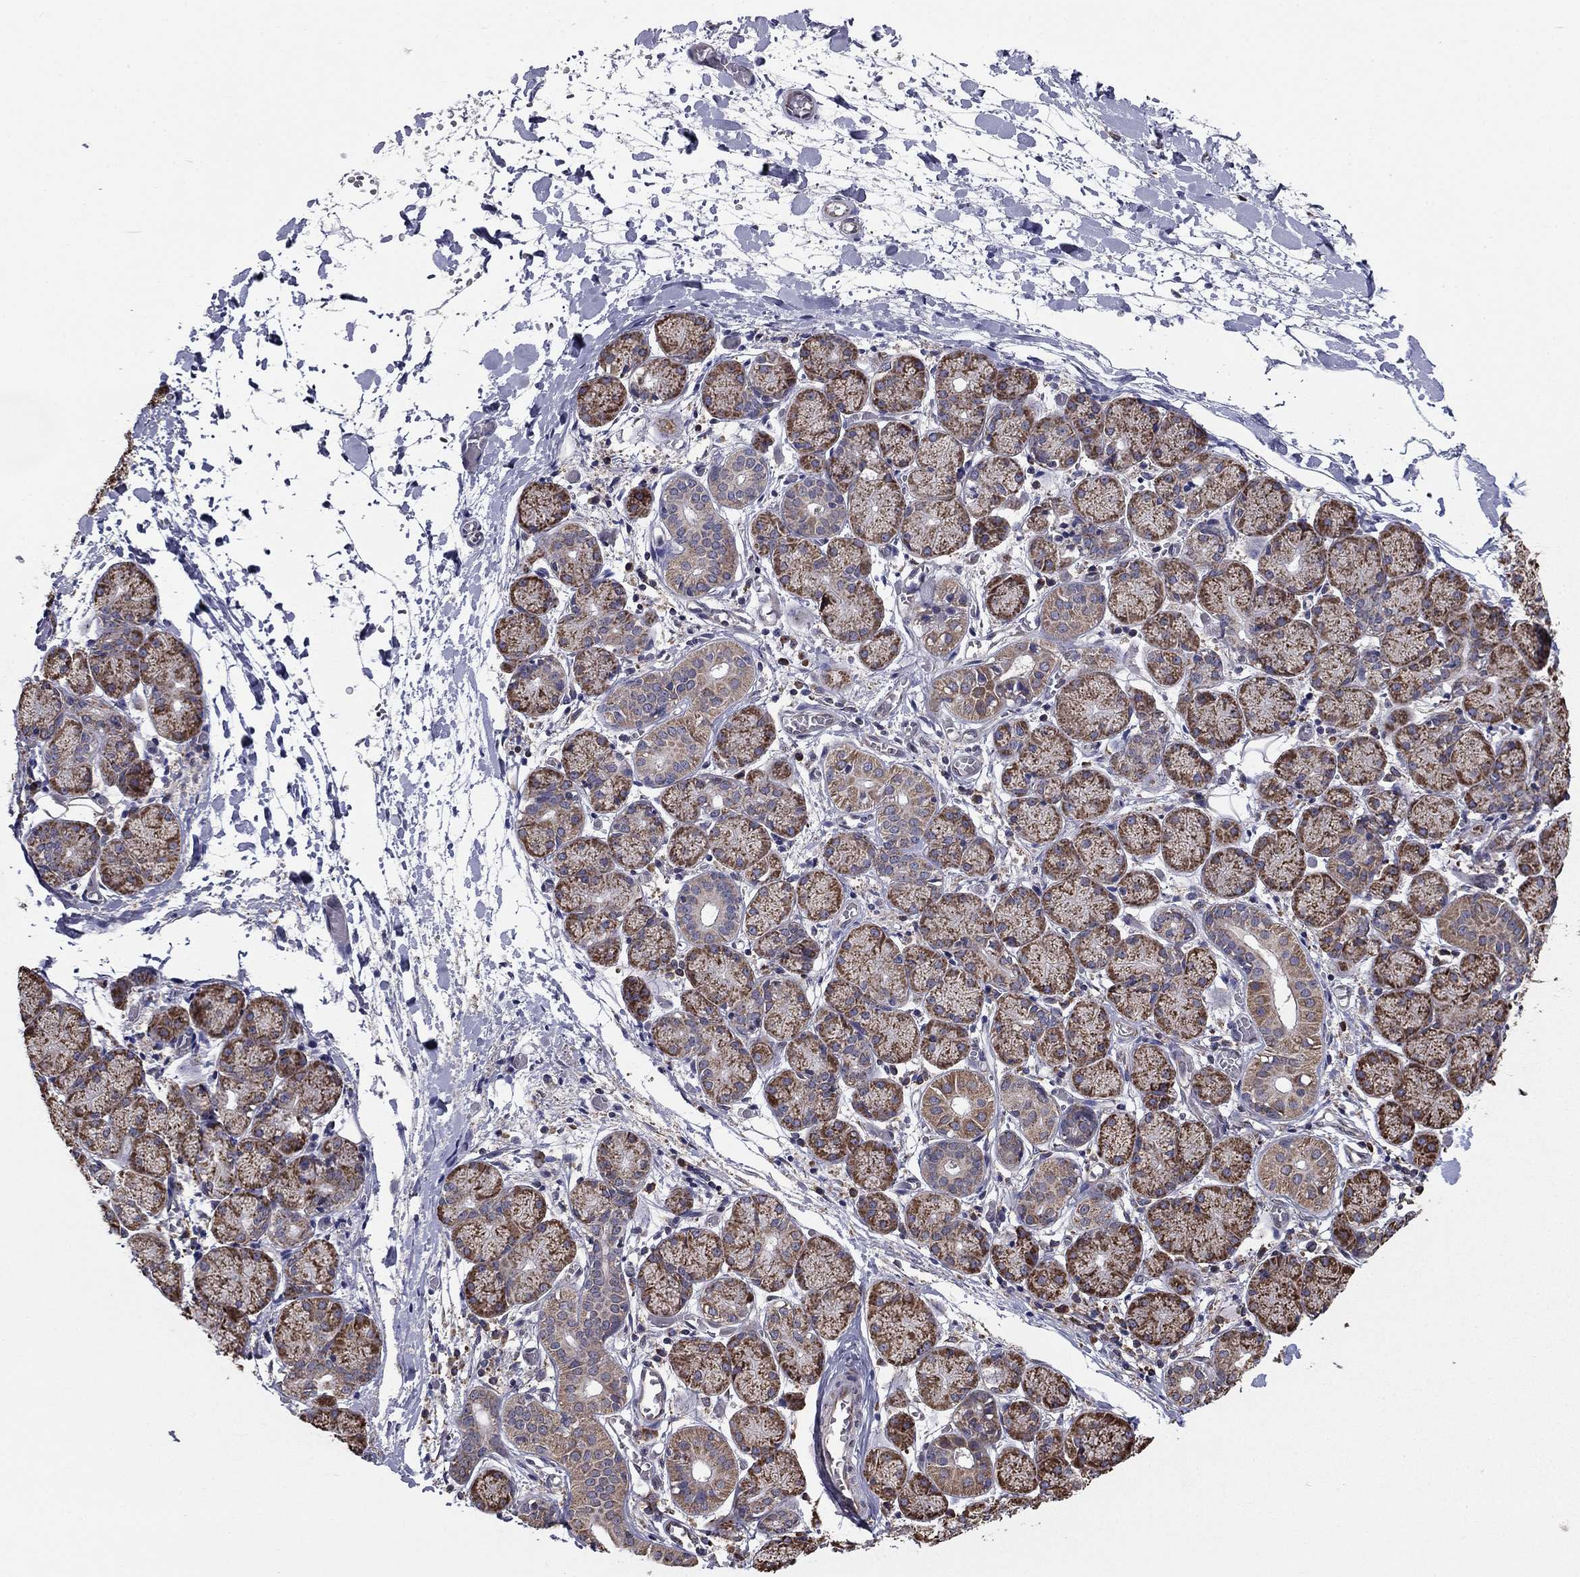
{"staining": {"intensity": "moderate", "quantity": ">75%", "location": "cytoplasmic/membranous"}, "tissue": "salivary gland", "cell_type": "Glandular cells", "image_type": "normal", "snomed": [{"axis": "morphology", "description": "Normal tissue, NOS"}, {"axis": "topography", "description": "Salivary gland"}, {"axis": "topography", "description": "Peripheral nerve tissue"}], "caption": "Immunohistochemistry (IHC) (DAB (3,3'-diaminobenzidine)) staining of unremarkable salivary gland reveals moderate cytoplasmic/membranous protein positivity in about >75% of glandular cells.", "gene": "NKIRAS1", "patient": {"sex": "female", "age": 24}}